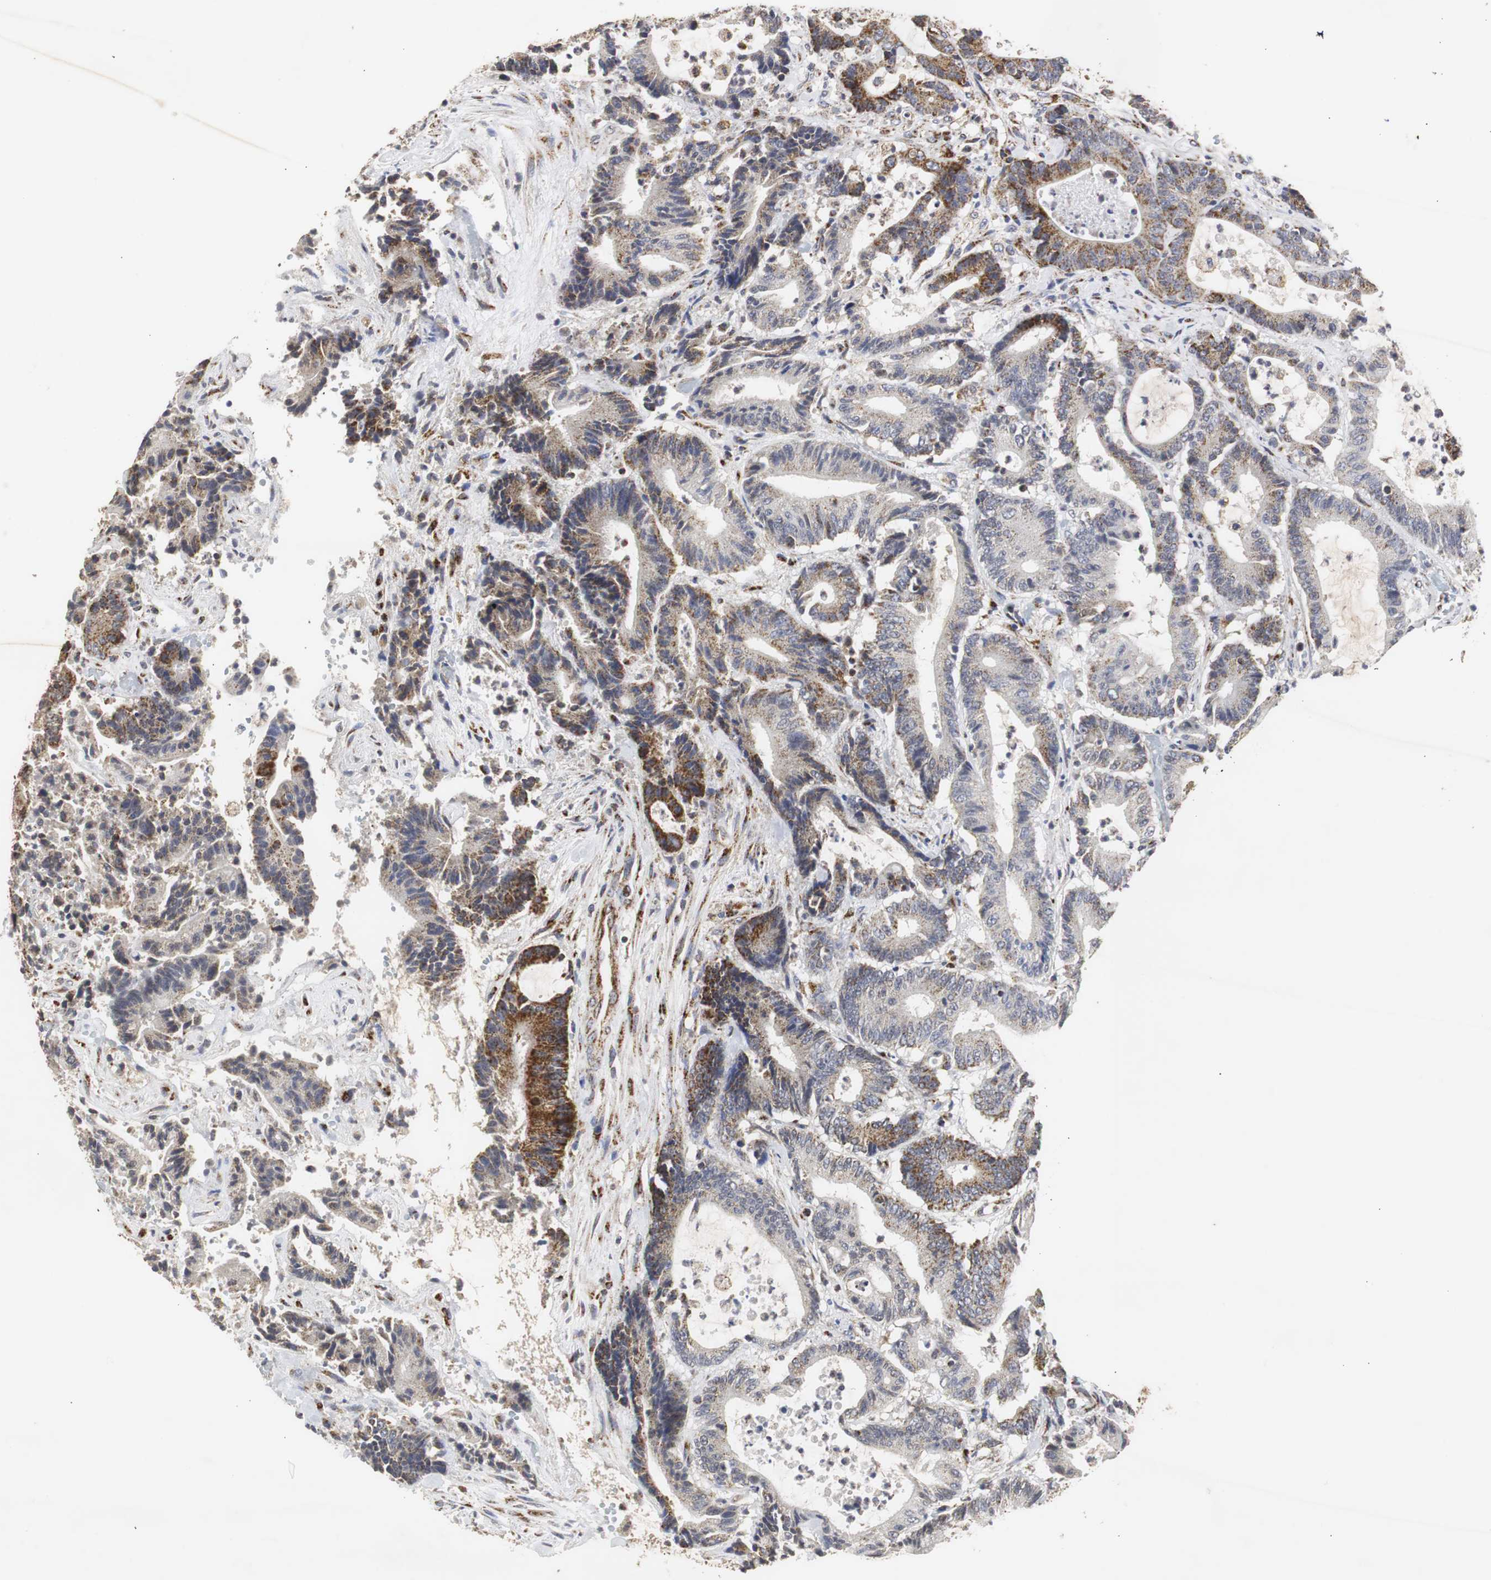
{"staining": {"intensity": "moderate", "quantity": ">75%", "location": "cytoplasmic/membranous"}, "tissue": "colorectal cancer", "cell_type": "Tumor cells", "image_type": "cancer", "snomed": [{"axis": "morphology", "description": "Adenocarcinoma, NOS"}, {"axis": "topography", "description": "Colon"}], "caption": "Brown immunohistochemical staining in human adenocarcinoma (colorectal) reveals moderate cytoplasmic/membranous staining in approximately >75% of tumor cells.", "gene": "HSD17B10", "patient": {"sex": "female", "age": 84}}